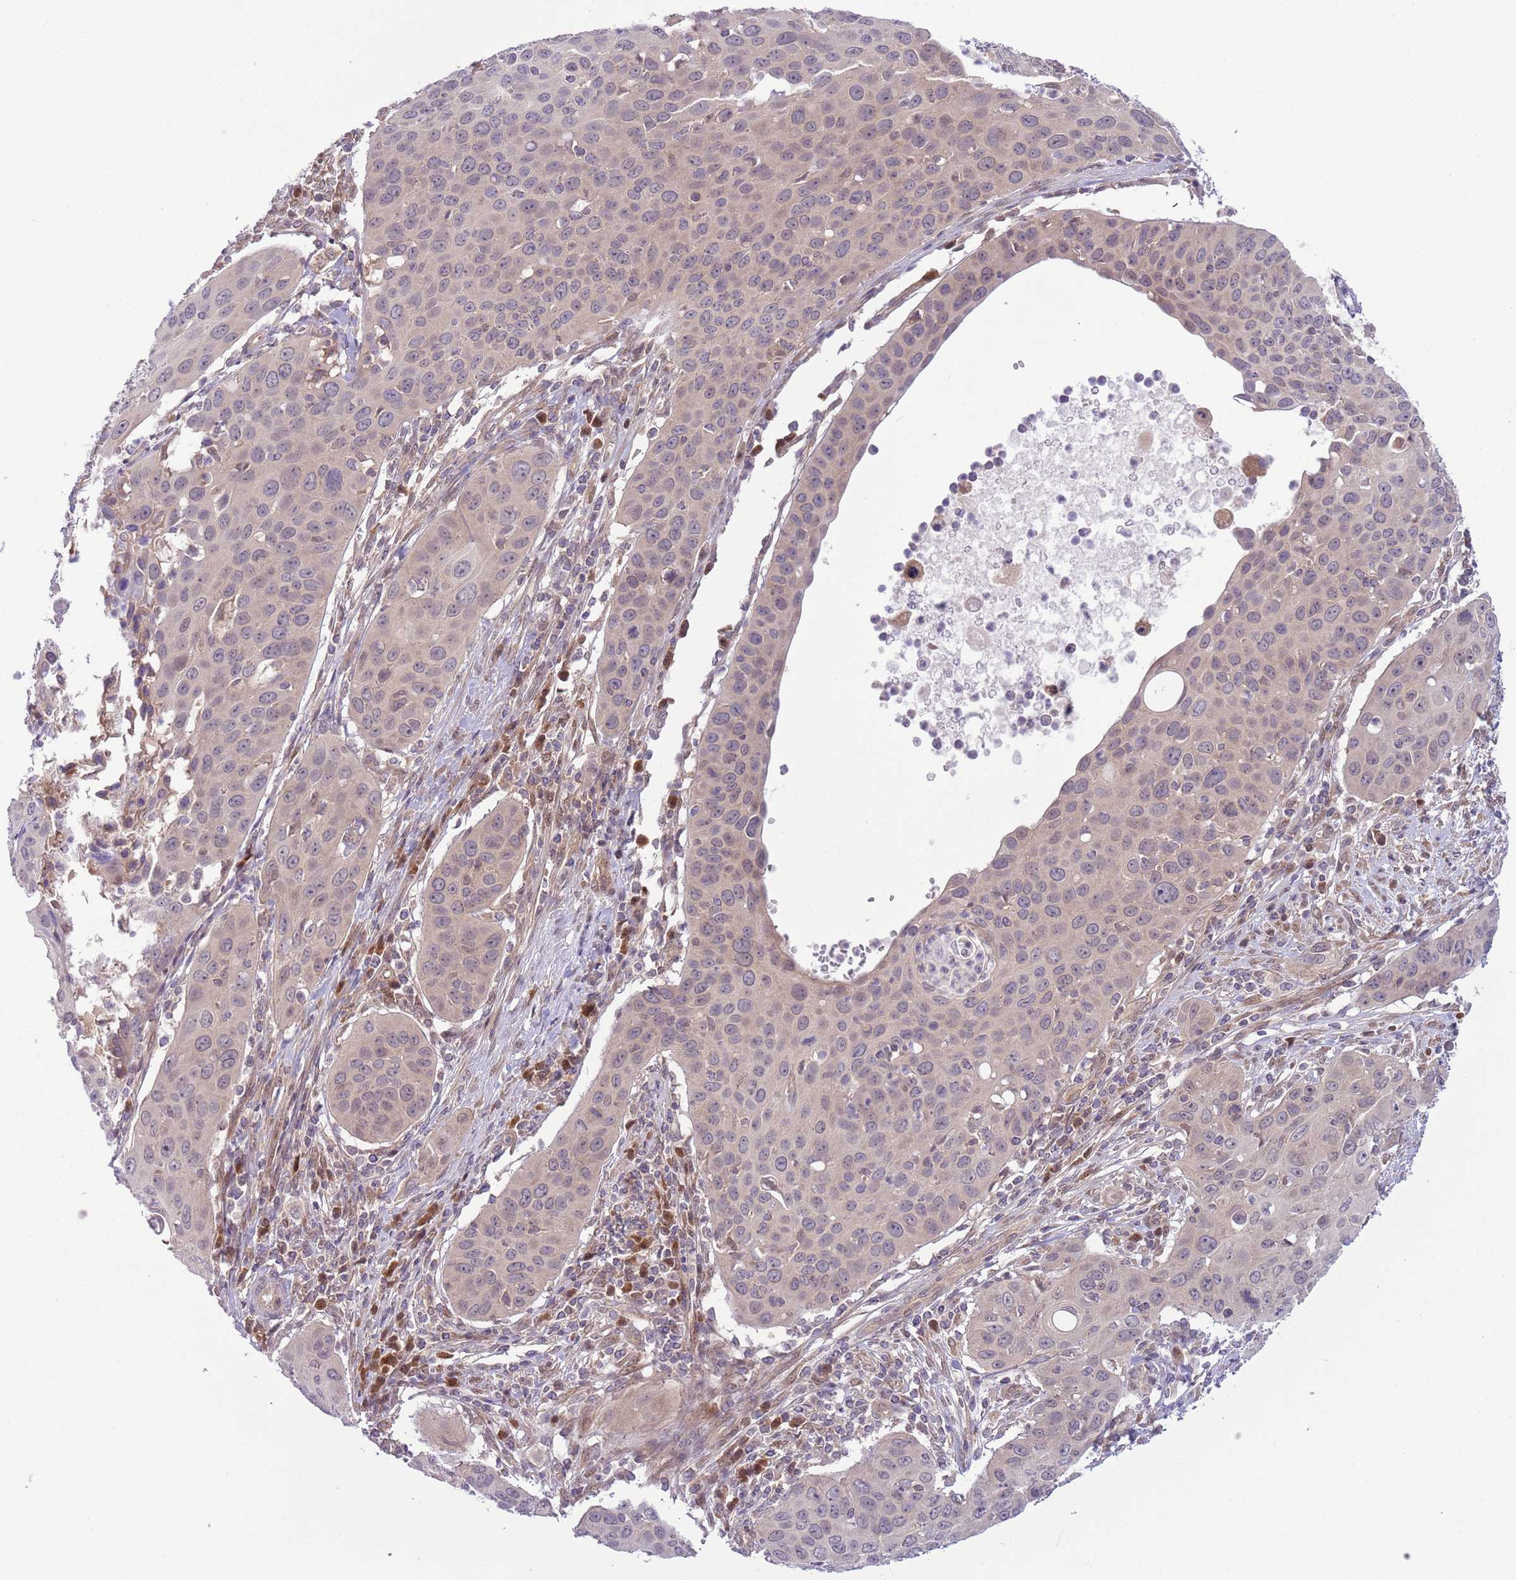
{"staining": {"intensity": "weak", "quantity": "<25%", "location": "cytoplasmic/membranous"}, "tissue": "cervical cancer", "cell_type": "Tumor cells", "image_type": "cancer", "snomed": [{"axis": "morphology", "description": "Squamous cell carcinoma, NOS"}, {"axis": "topography", "description": "Cervix"}], "caption": "Immunohistochemical staining of human cervical cancer reveals no significant staining in tumor cells.", "gene": "COPE", "patient": {"sex": "female", "age": 36}}